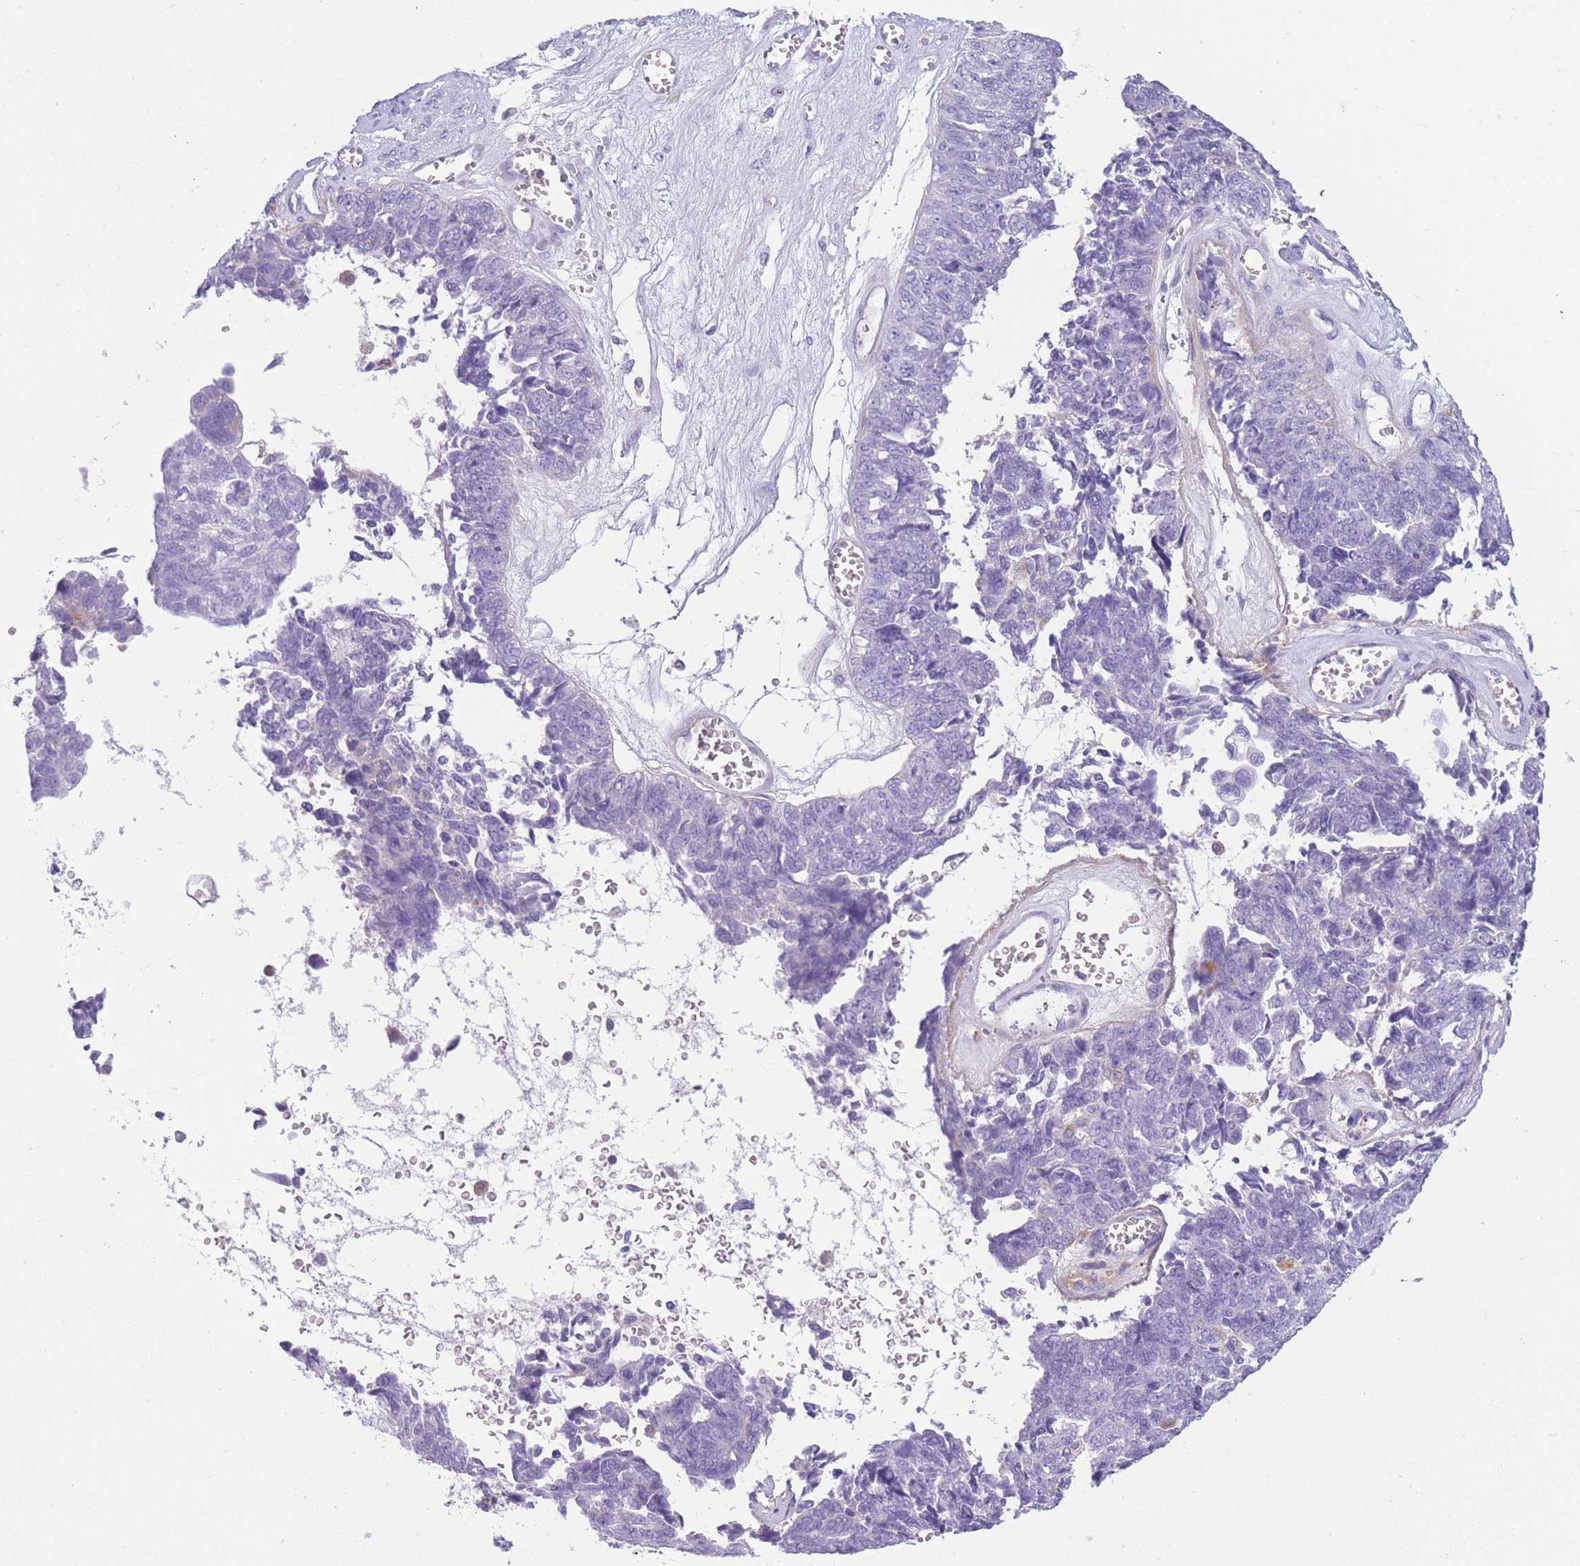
{"staining": {"intensity": "negative", "quantity": "none", "location": "none"}, "tissue": "ovarian cancer", "cell_type": "Tumor cells", "image_type": "cancer", "snomed": [{"axis": "morphology", "description": "Cystadenocarcinoma, serous, NOS"}, {"axis": "topography", "description": "Ovary"}], "caption": "Ovarian cancer (serous cystadenocarcinoma) stained for a protein using immunohistochemistry exhibits no positivity tumor cells.", "gene": "PLBD1", "patient": {"sex": "female", "age": 79}}